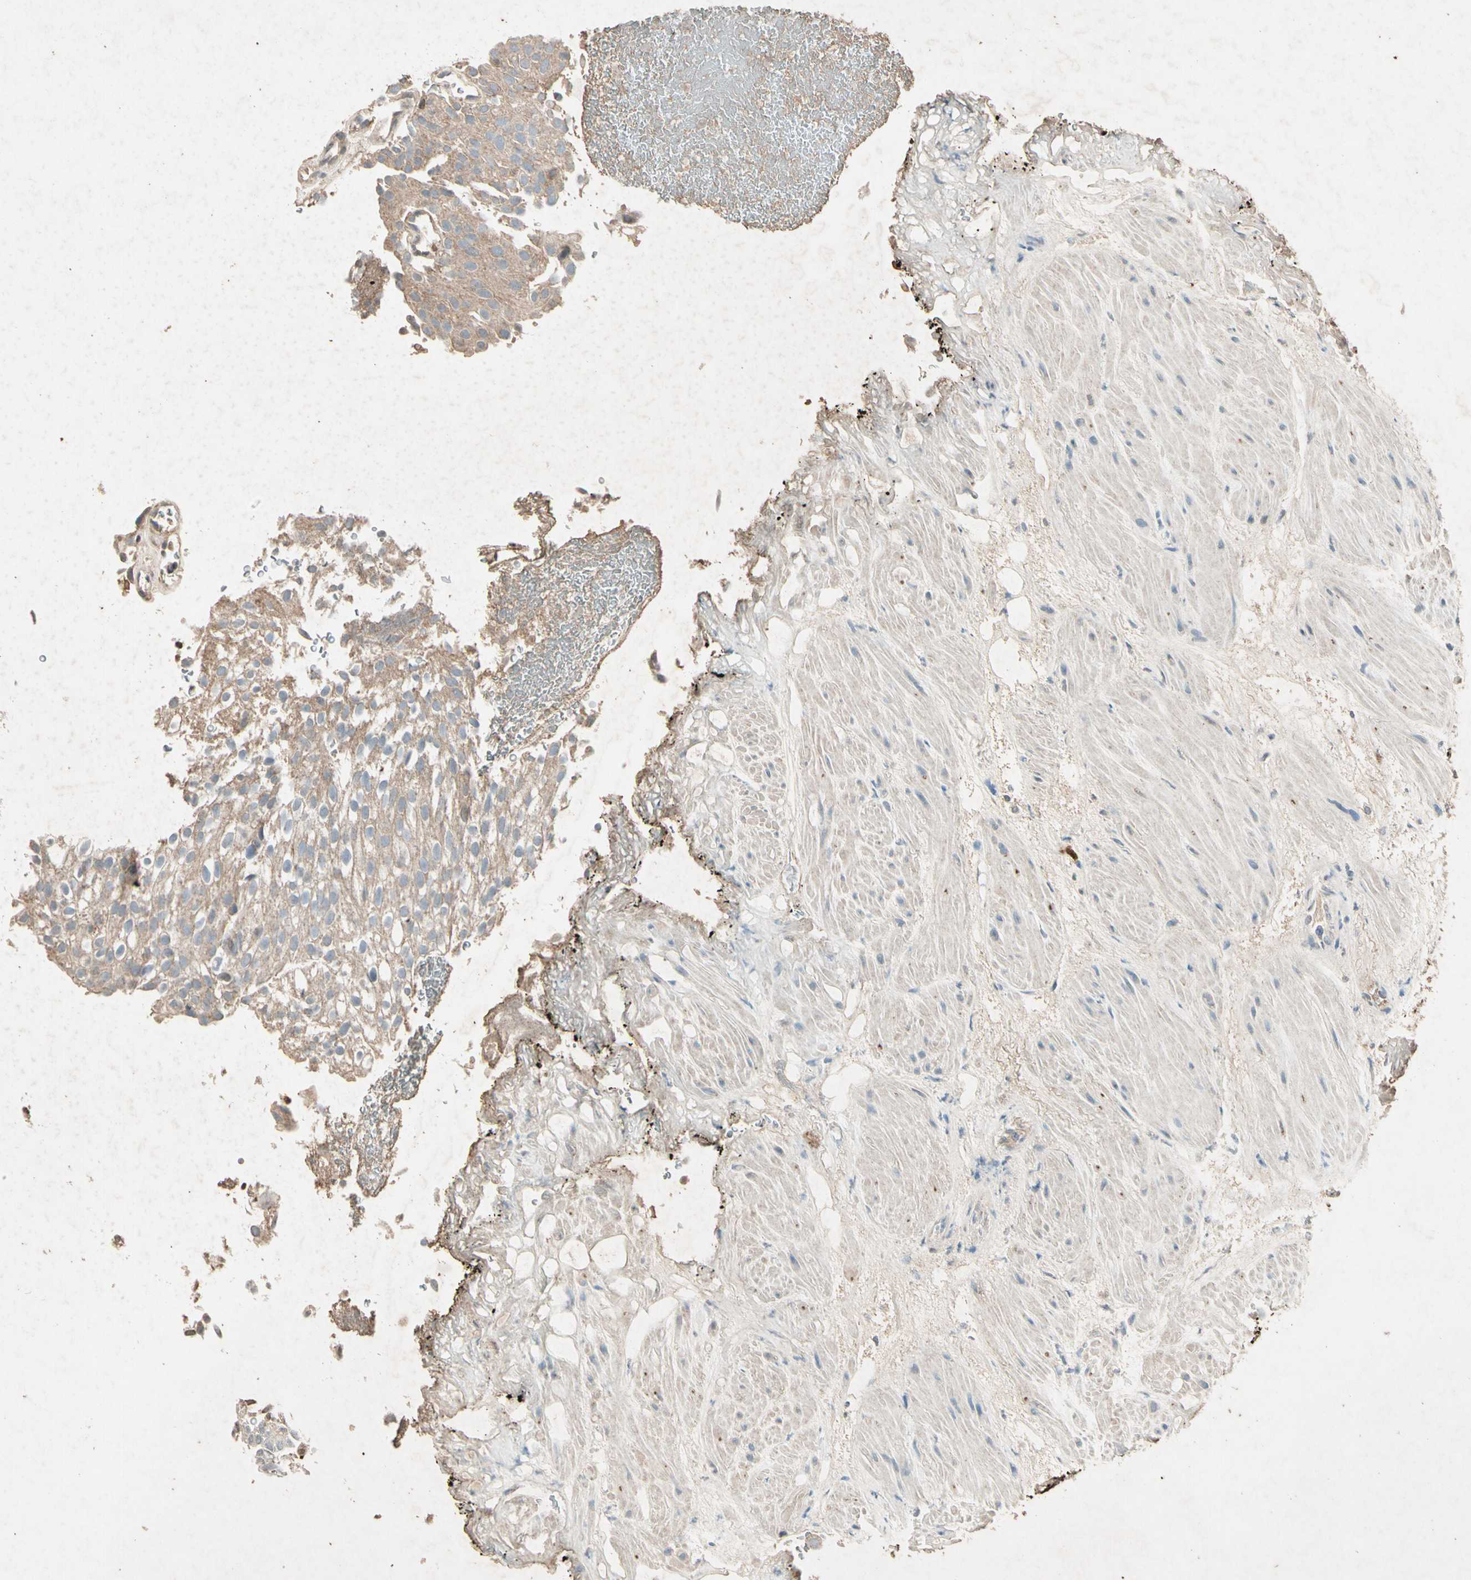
{"staining": {"intensity": "weak", "quantity": ">75%", "location": "cytoplasmic/membranous"}, "tissue": "urothelial cancer", "cell_type": "Tumor cells", "image_type": "cancer", "snomed": [{"axis": "morphology", "description": "Urothelial carcinoma, Low grade"}, {"axis": "topography", "description": "Urinary bladder"}], "caption": "A histopathology image of urothelial cancer stained for a protein exhibits weak cytoplasmic/membranous brown staining in tumor cells.", "gene": "GPLD1", "patient": {"sex": "male", "age": 78}}